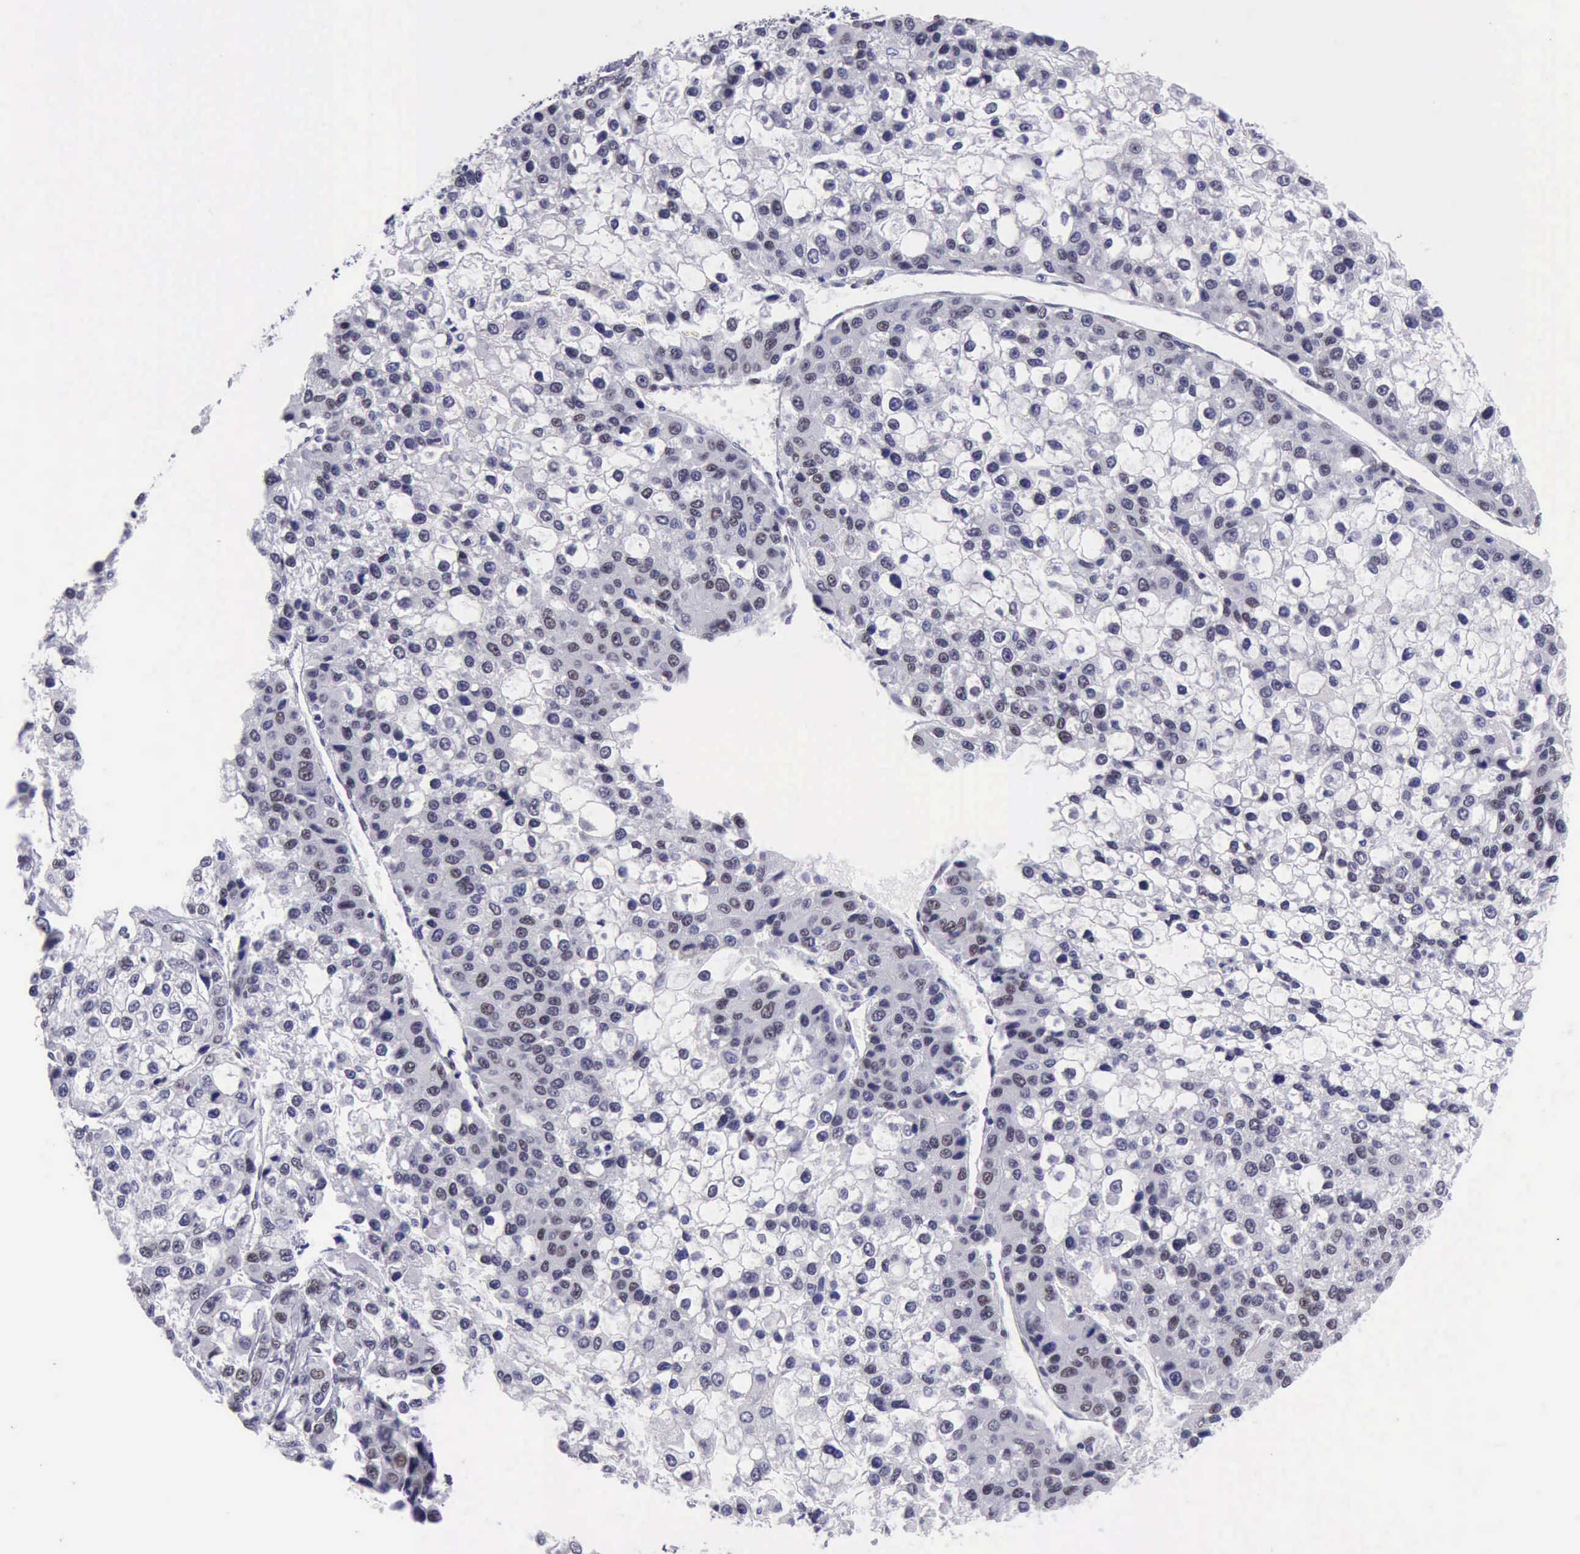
{"staining": {"intensity": "weak", "quantity": "25%-75%", "location": "nuclear"}, "tissue": "liver cancer", "cell_type": "Tumor cells", "image_type": "cancer", "snomed": [{"axis": "morphology", "description": "Carcinoma, Hepatocellular, NOS"}, {"axis": "topography", "description": "Liver"}], "caption": "Protein positivity by immunohistochemistry displays weak nuclear positivity in about 25%-75% of tumor cells in liver cancer.", "gene": "EP300", "patient": {"sex": "female", "age": 66}}